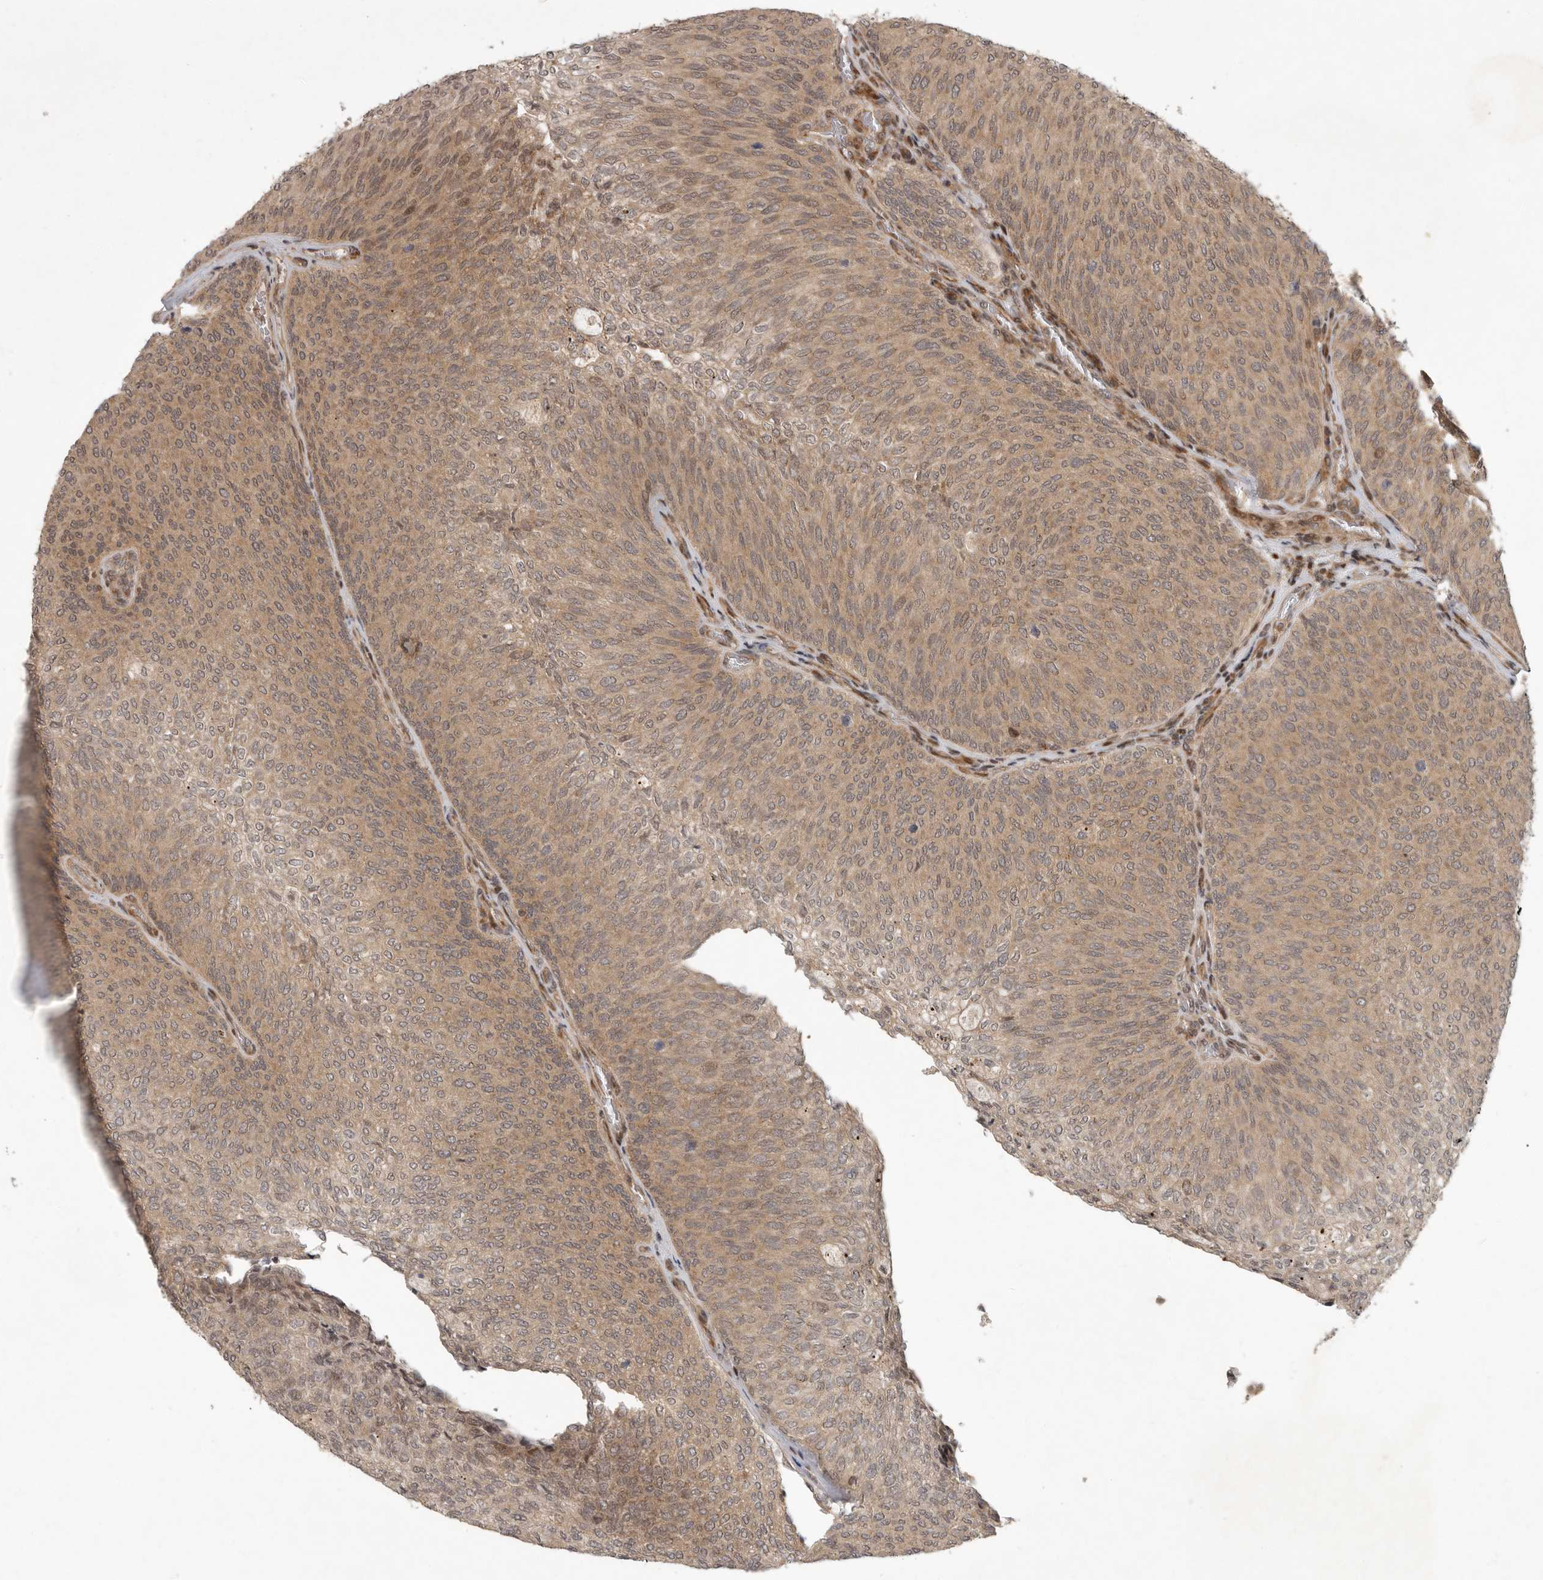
{"staining": {"intensity": "moderate", "quantity": ">75%", "location": "cytoplasmic/membranous,nuclear"}, "tissue": "urothelial cancer", "cell_type": "Tumor cells", "image_type": "cancer", "snomed": [{"axis": "morphology", "description": "Urothelial carcinoma, Low grade"}, {"axis": "topography", "description": "Urinary bladder"}], "caption": "Moderate cytoplasmic/membranous and nuclear protein positivity is present in approximately >75% of tumor cells in urothelial cancer.", "gene": "RABIF", "patient": {"sex": "female", "age": 79}}